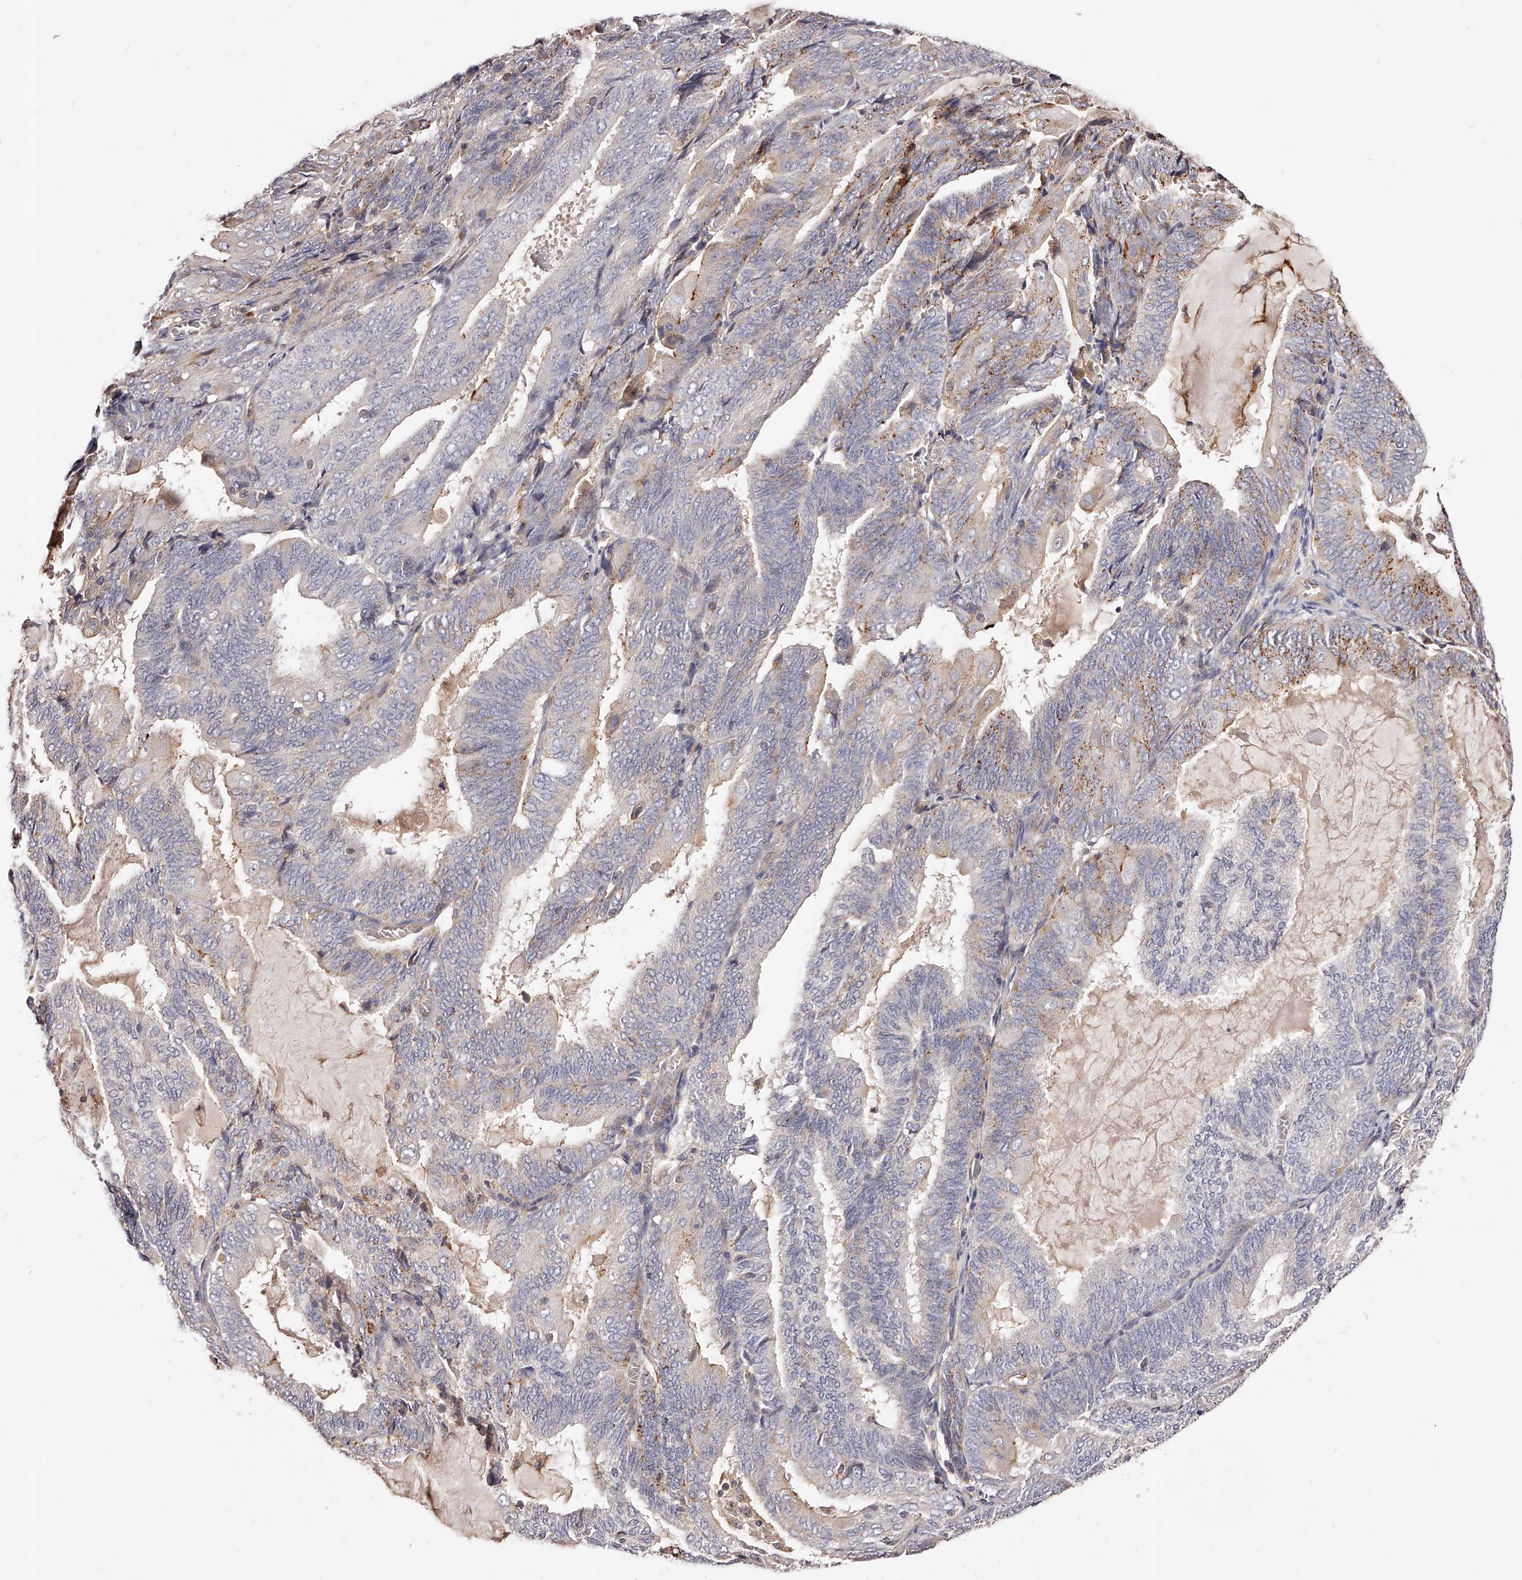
{"staining": {"intensity": "moderate", "quantity": "<25%", "location": "cytoplasmic/membranous"}, "tissue": "endometrial cancer", "cell_type": "Tumor cells", "image_type": "cancer", "snomed": [{"axis": "morphology", "description": "Adenocarcinoma, NOS"}, {"axis": "topography", "description": "Endometrium"}], "caption": "Tumor cells display low levels of moderate cytoplasmic/membranous staining in about <25% of cells in endometrial adenocarcinoma.", "gene": "PHACTR1", "patient": {"sex": "female", "age": 81}}